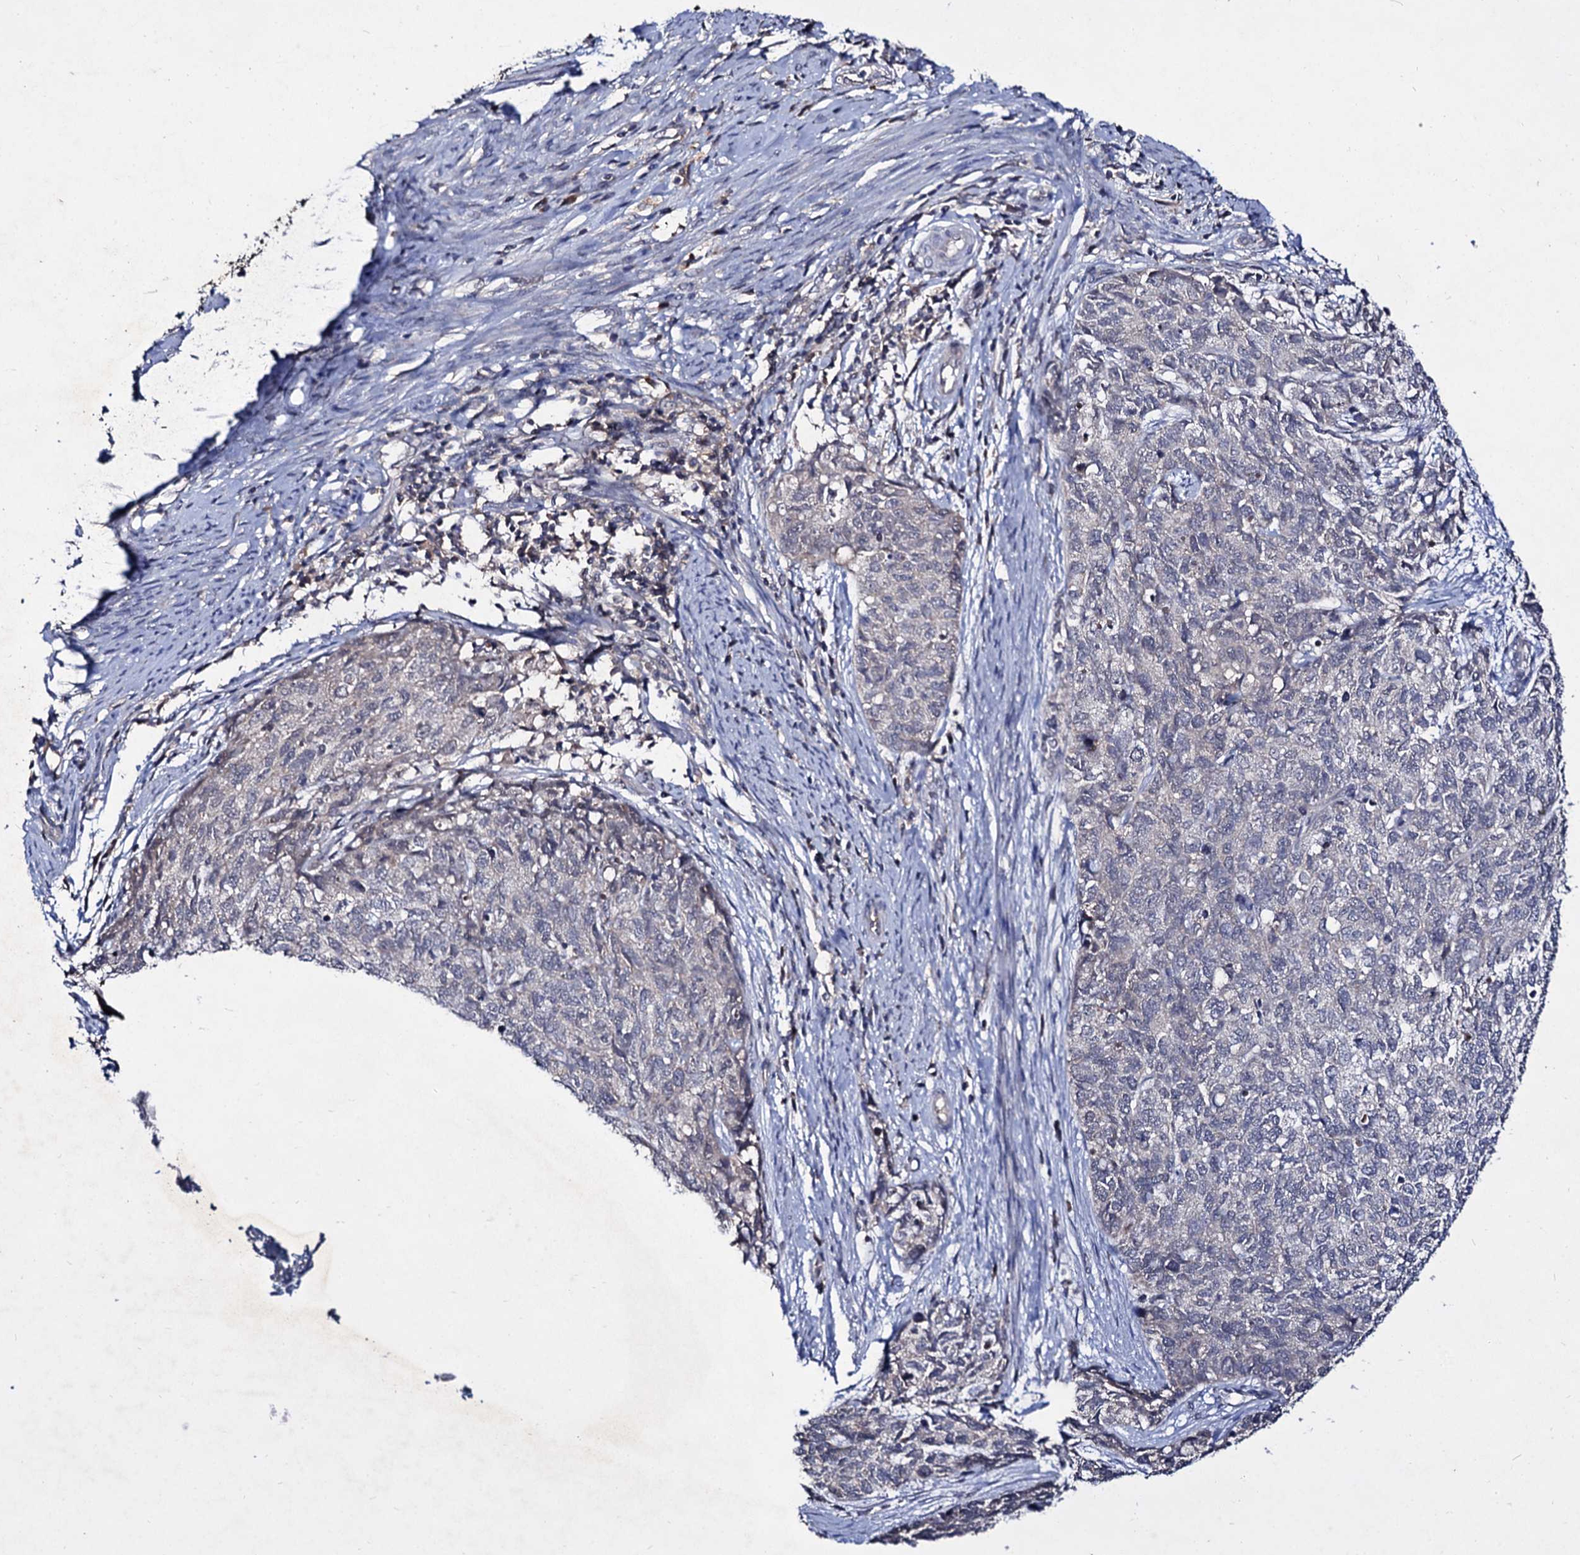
{"staining": {"intensity": "negative", "quantity": "none", "location": "none"}, "tissue": "cervical cancer", "cell_type": "Tumor cells", "image_type": "cancer", "snomed": [{"axis": "morphology", "description": "Squamous cell carcinoma, NOS"}, {"axis": "topography", "description": "Cervix"}], "caption": "A photomicrograph of human squamous cell carcinoma (cervical) is negative for staining in tumor cells.", "gene": "ACTR6", "patient": {"sex": "female", "age": 63}}